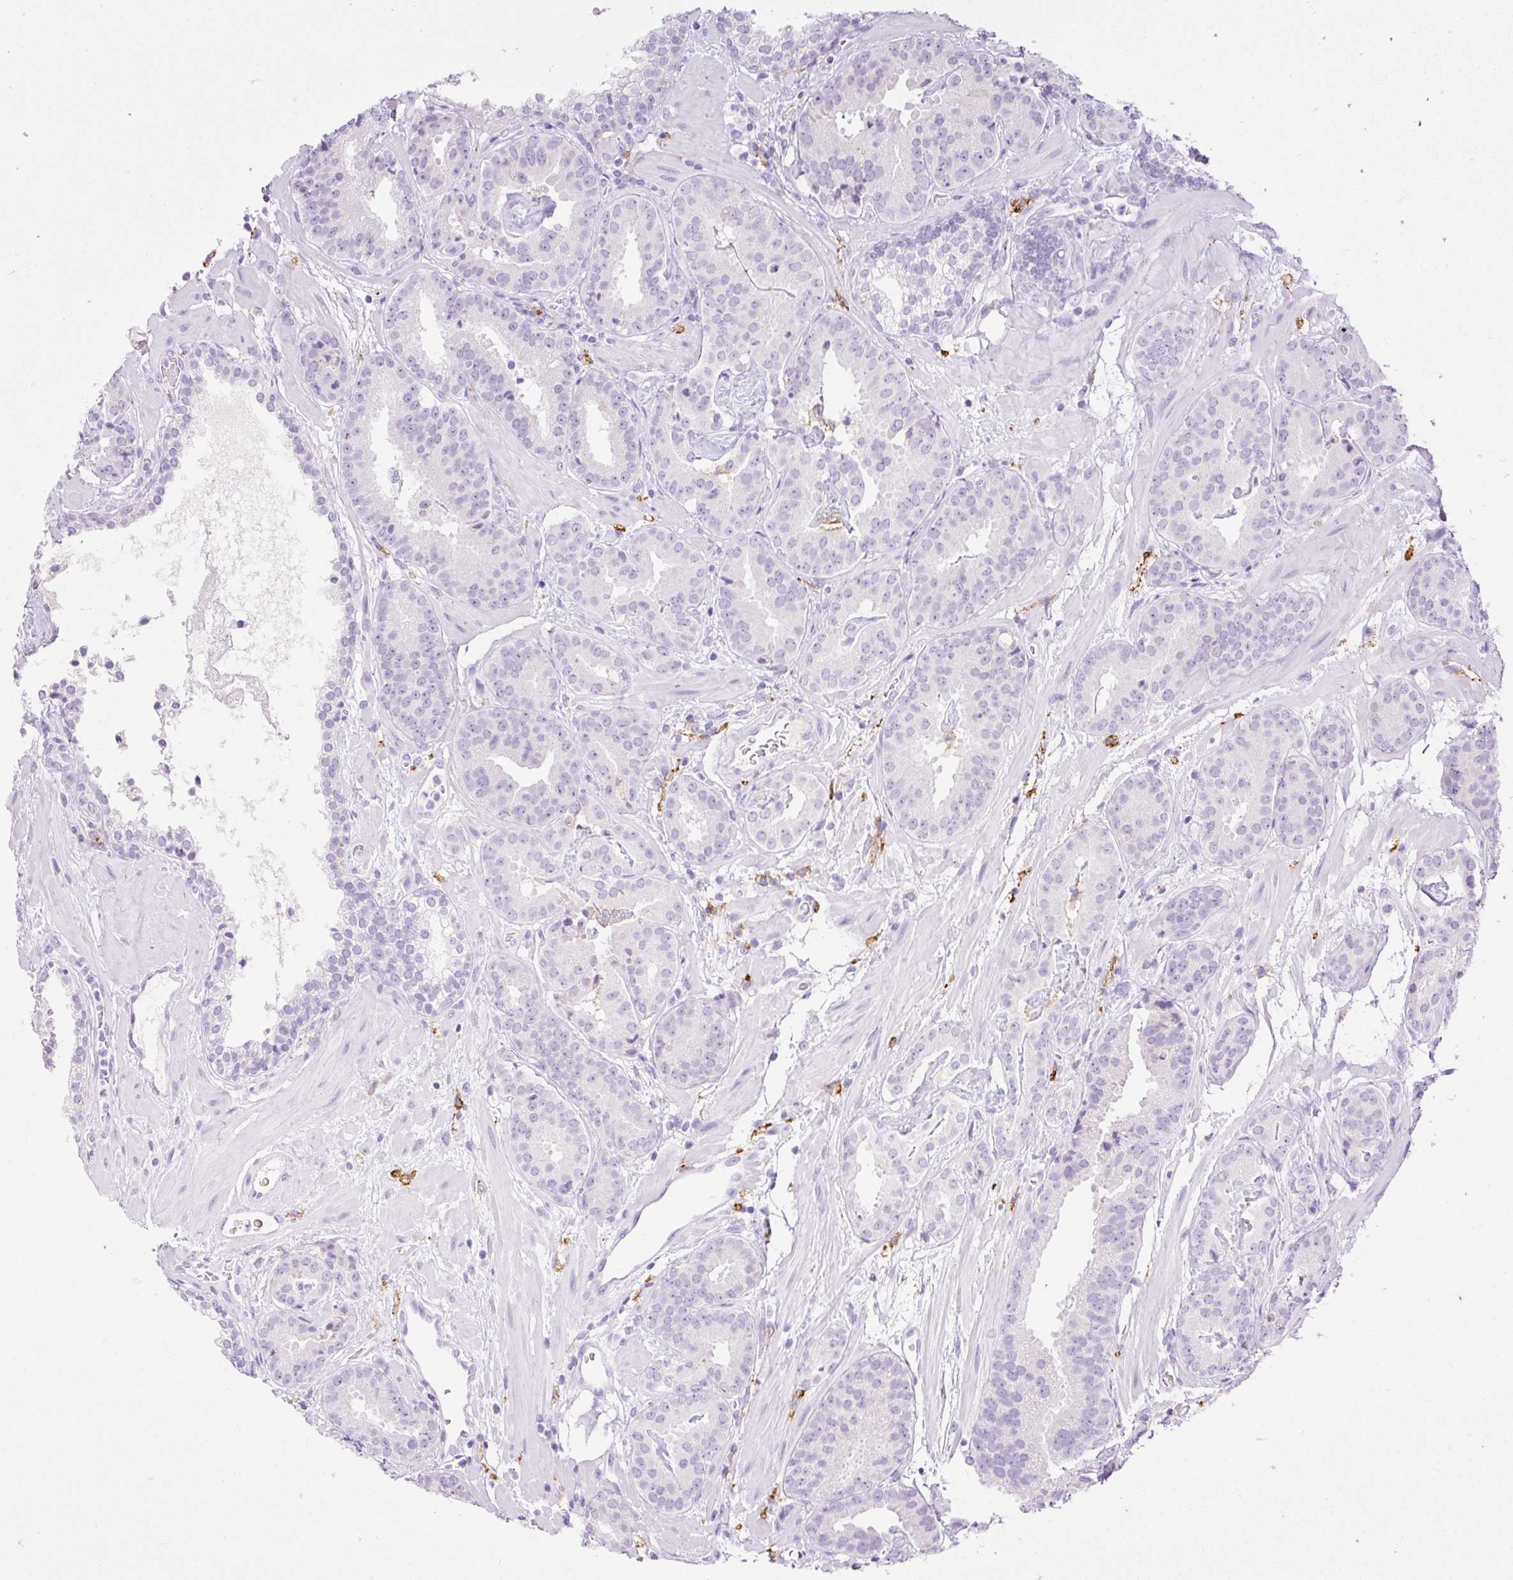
{"staining": {"intensity": "negative", "quantity": "none", "location": "none"}, "tissue": "prostate cancer", "cell_type": "Tumor cells", "image_type": "cancer", "snomed": [{"axis": "morphology", "description": "Adenocarcinoma, Low grade"}, {"axis": "topography", "description": "Prostate"}], "caption": "Protein analysis of prostate cancer demonstrates no significant staining in tumor cells. (DAB (3,3'-diaminobenzidine) immunohistochemistry (IHC) visualized using brightfield microscopy, high magnification).", "gene": "SIGLEC1", "patient": {"sex": "male", "age": 62}}